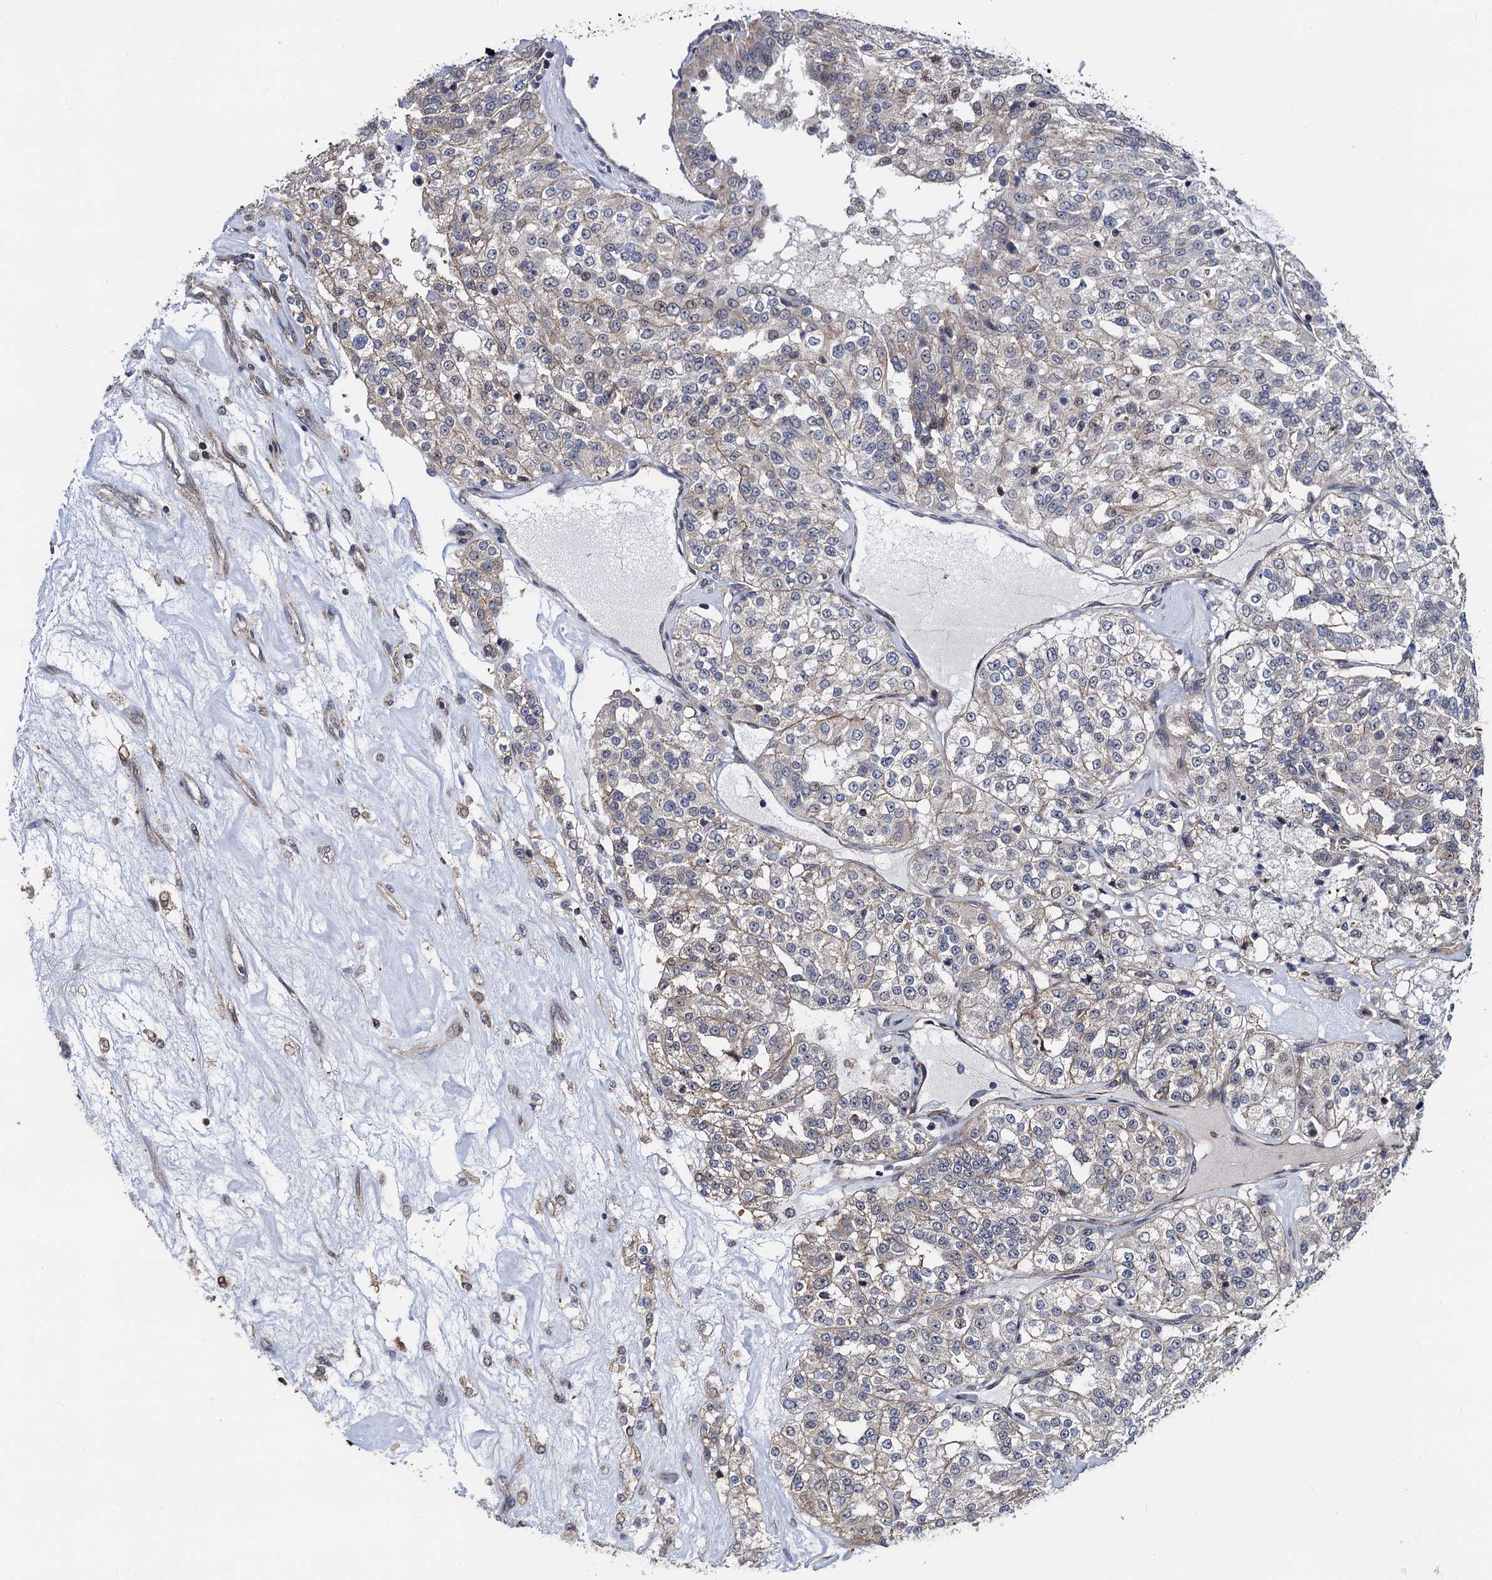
{"staining": {"intensity": "weak", "quantity": "<25%", "location": "cytoplasmic/membranous"}, "tissue": "renal cancer", "cell_type": "Tumor cells", "image_type": "cancer", "snomed": [{"axis": "morphology", "description": "Adenocarcinoma, NOS"}, {"axis": "topography", "description": "Kidney"}], "caption": "Tumor cells show no significant expression in renal cancer (adenocarcinoma).", "gene": "PTCD3", "patient": {"sex": "female", "age": 63}}